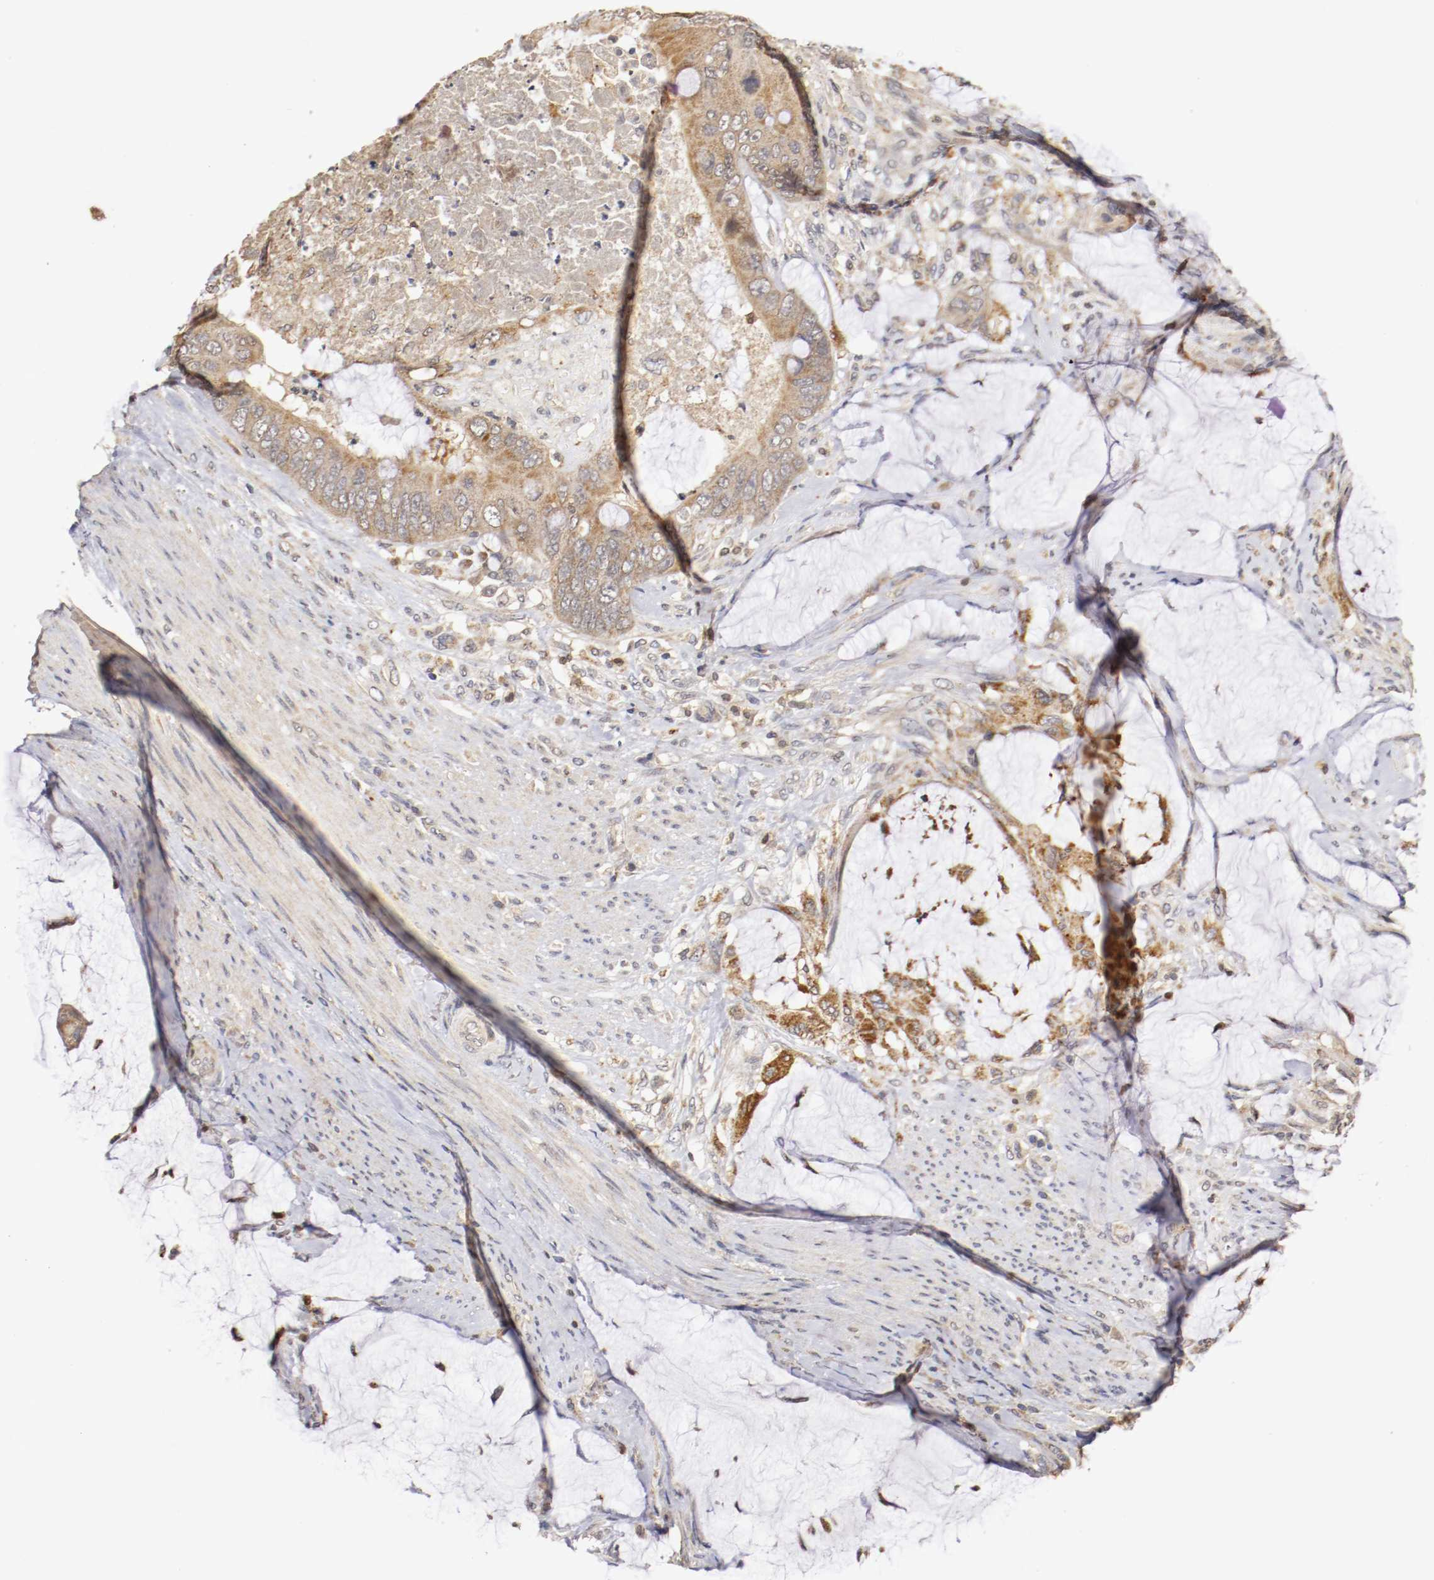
{"staining": {"intensity": "moderate", "quantity": ">75%", "location": "cytoplasmic/membranous"}, "tissue": "colorectal cancer", "cell_type": "Tumor cells", "image_type": "cancer", "snomed": [{"axis": "morphology", "description": "Adenocarcinoma, NOS"}, {"axis": "topography", "description": "Rectum"}], "caption": "Immunohistochemical staining of colorectal cancer exhibits medium levels of moderate cytoplasmic/membranous expression in approximately >75% of tumor cells.", "gene": "TNFRSF1B", "patient": {"sex": "female", "age": 77}}